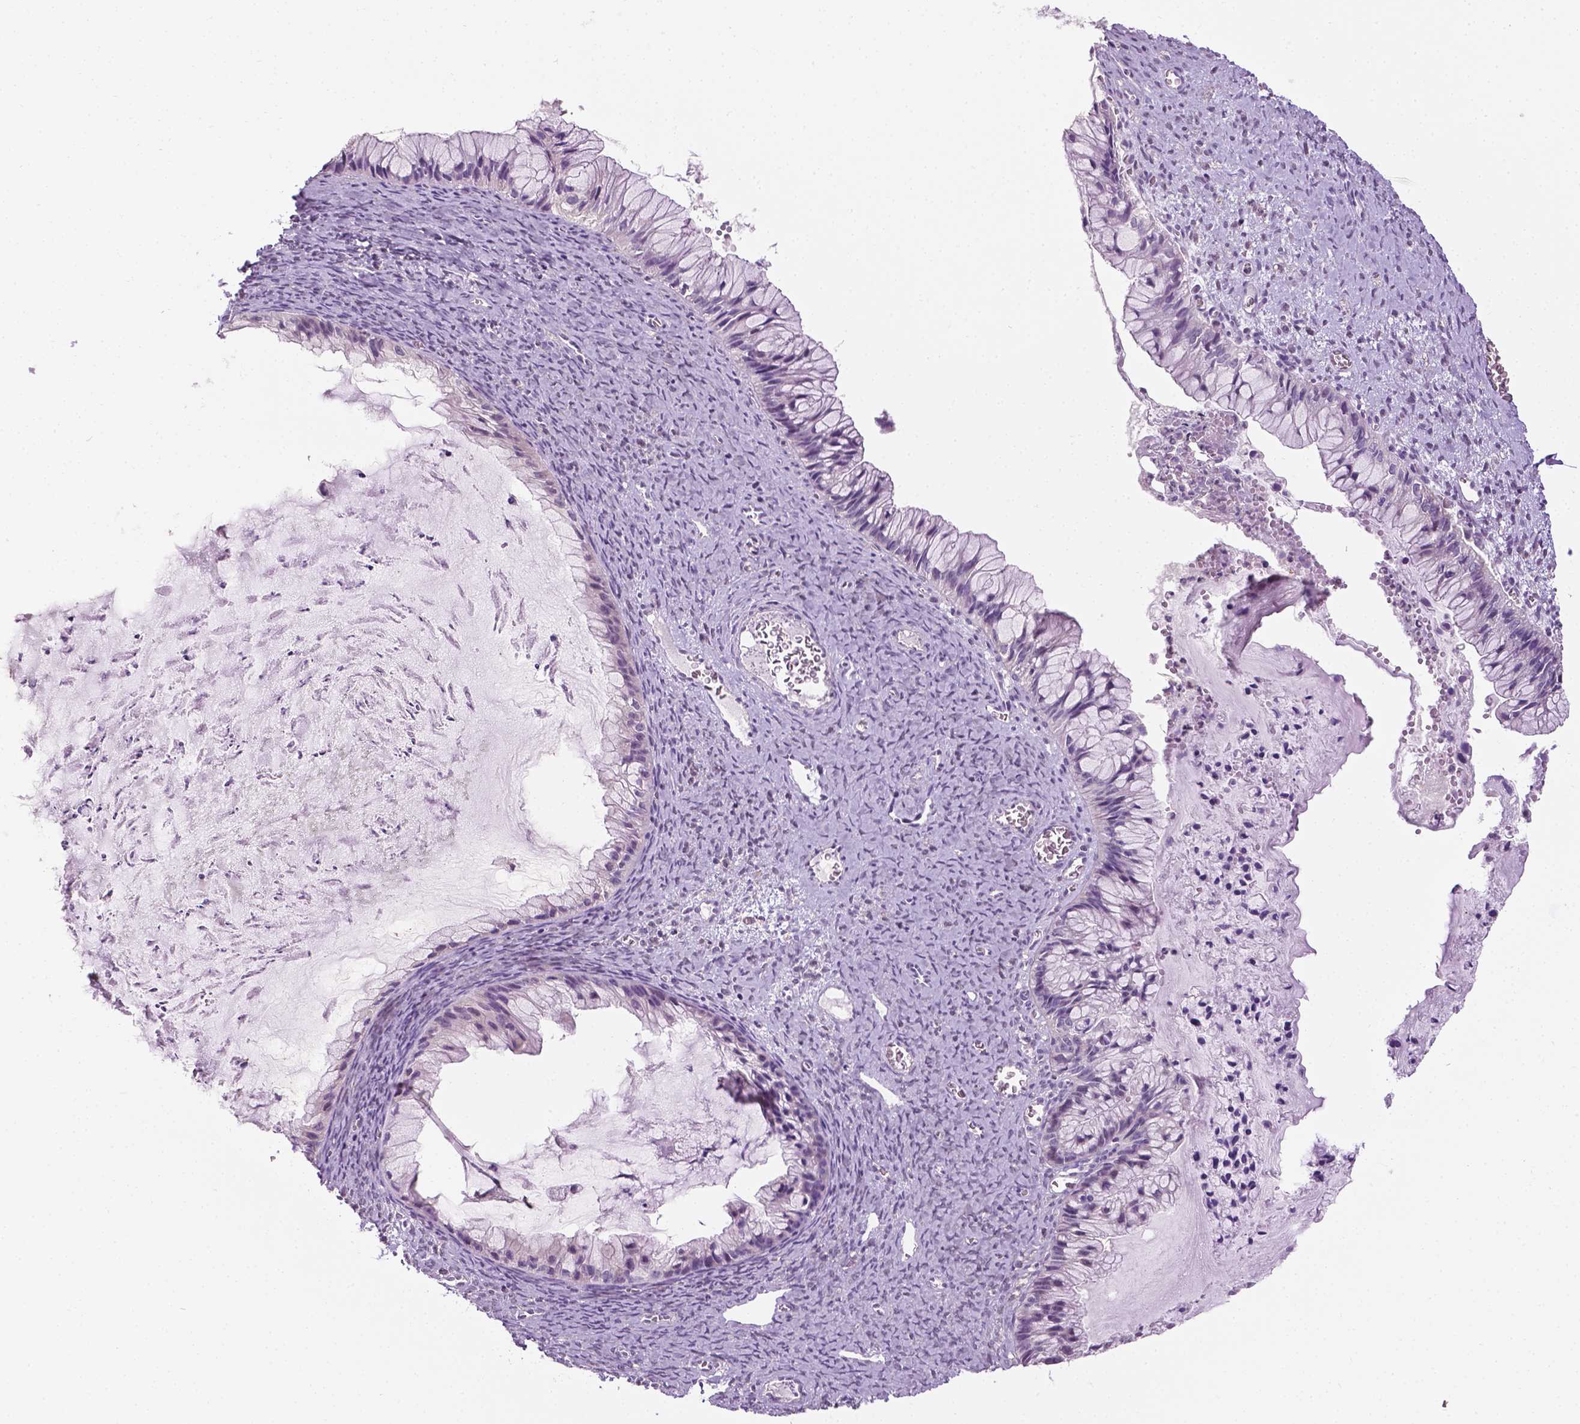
{"staining": {"intensity": "negative", "quantity": "none", "location": "none"}, "tissue": "ovarian cancer", "cell_type": "Tumor cells", "image_type": "cancer", "snomed": [{"axis": "morphology", "description": "Cystadenocarcinoma, mucinous, NOS"}, {"axis": "topography", "description": "Ovary"}], "caption": "Ovarian cancer stained for a protein using immunohistochemistry shows no expression tumor cells.", "gene": "DENND4A", "patient": {"sex": "female", "age": 72}}